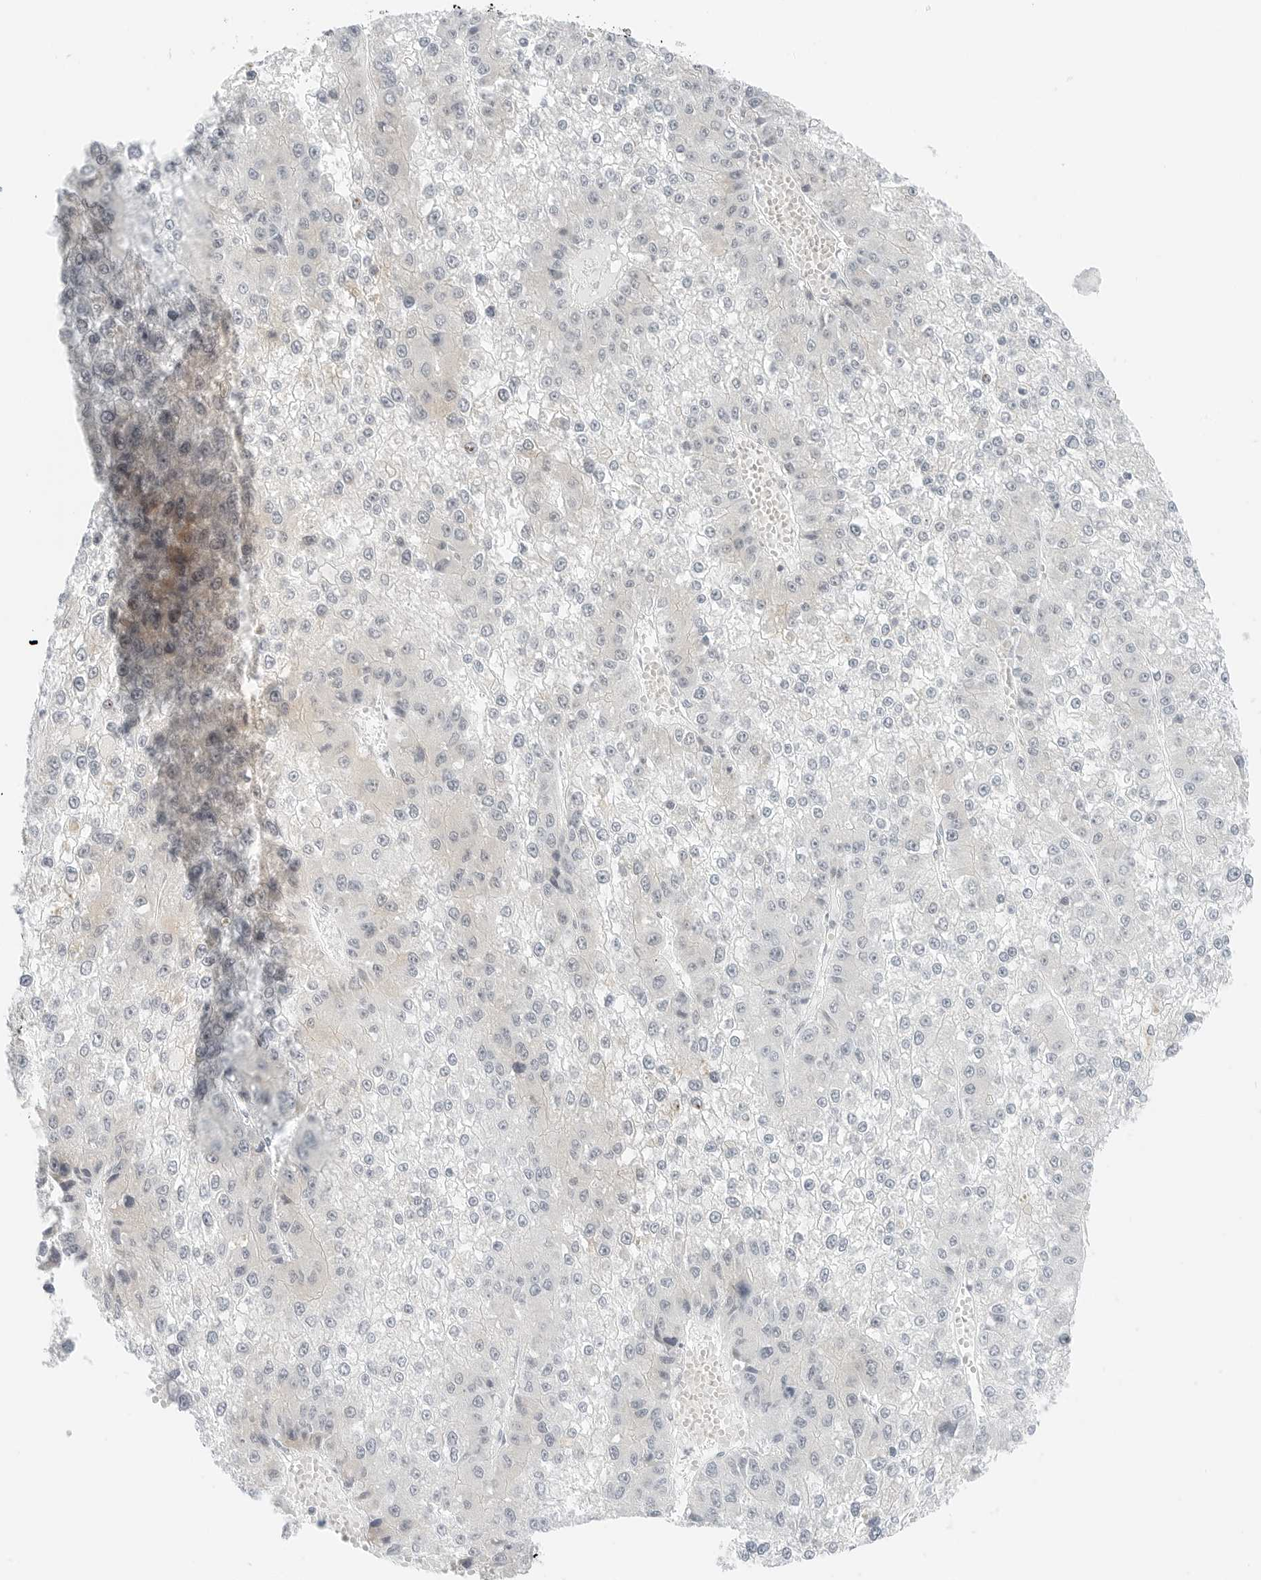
{"staining": {"intensity": "negative", "quantity": "none", "location": "none"}, "tissue": "liver cancer", "cell_type": "Tumor cells", "image_type": "cancer", "snomed": [{"axis": "morphology", "description": "Carcinoma, Hepatocellular, NOS"}, {"axis": "topography", "description": "Liver"}], "caption": "DAB (3,3'-diaminobenzidine) immunohistochemical staining of liver cancer reveals no significant staining in tumor cells. (DAB (3,3'-diaminobenzidine) immunohistochemistry, high magnification).", "gene": "CCSAP", "patient": {"sex": "female", "age": 73}}